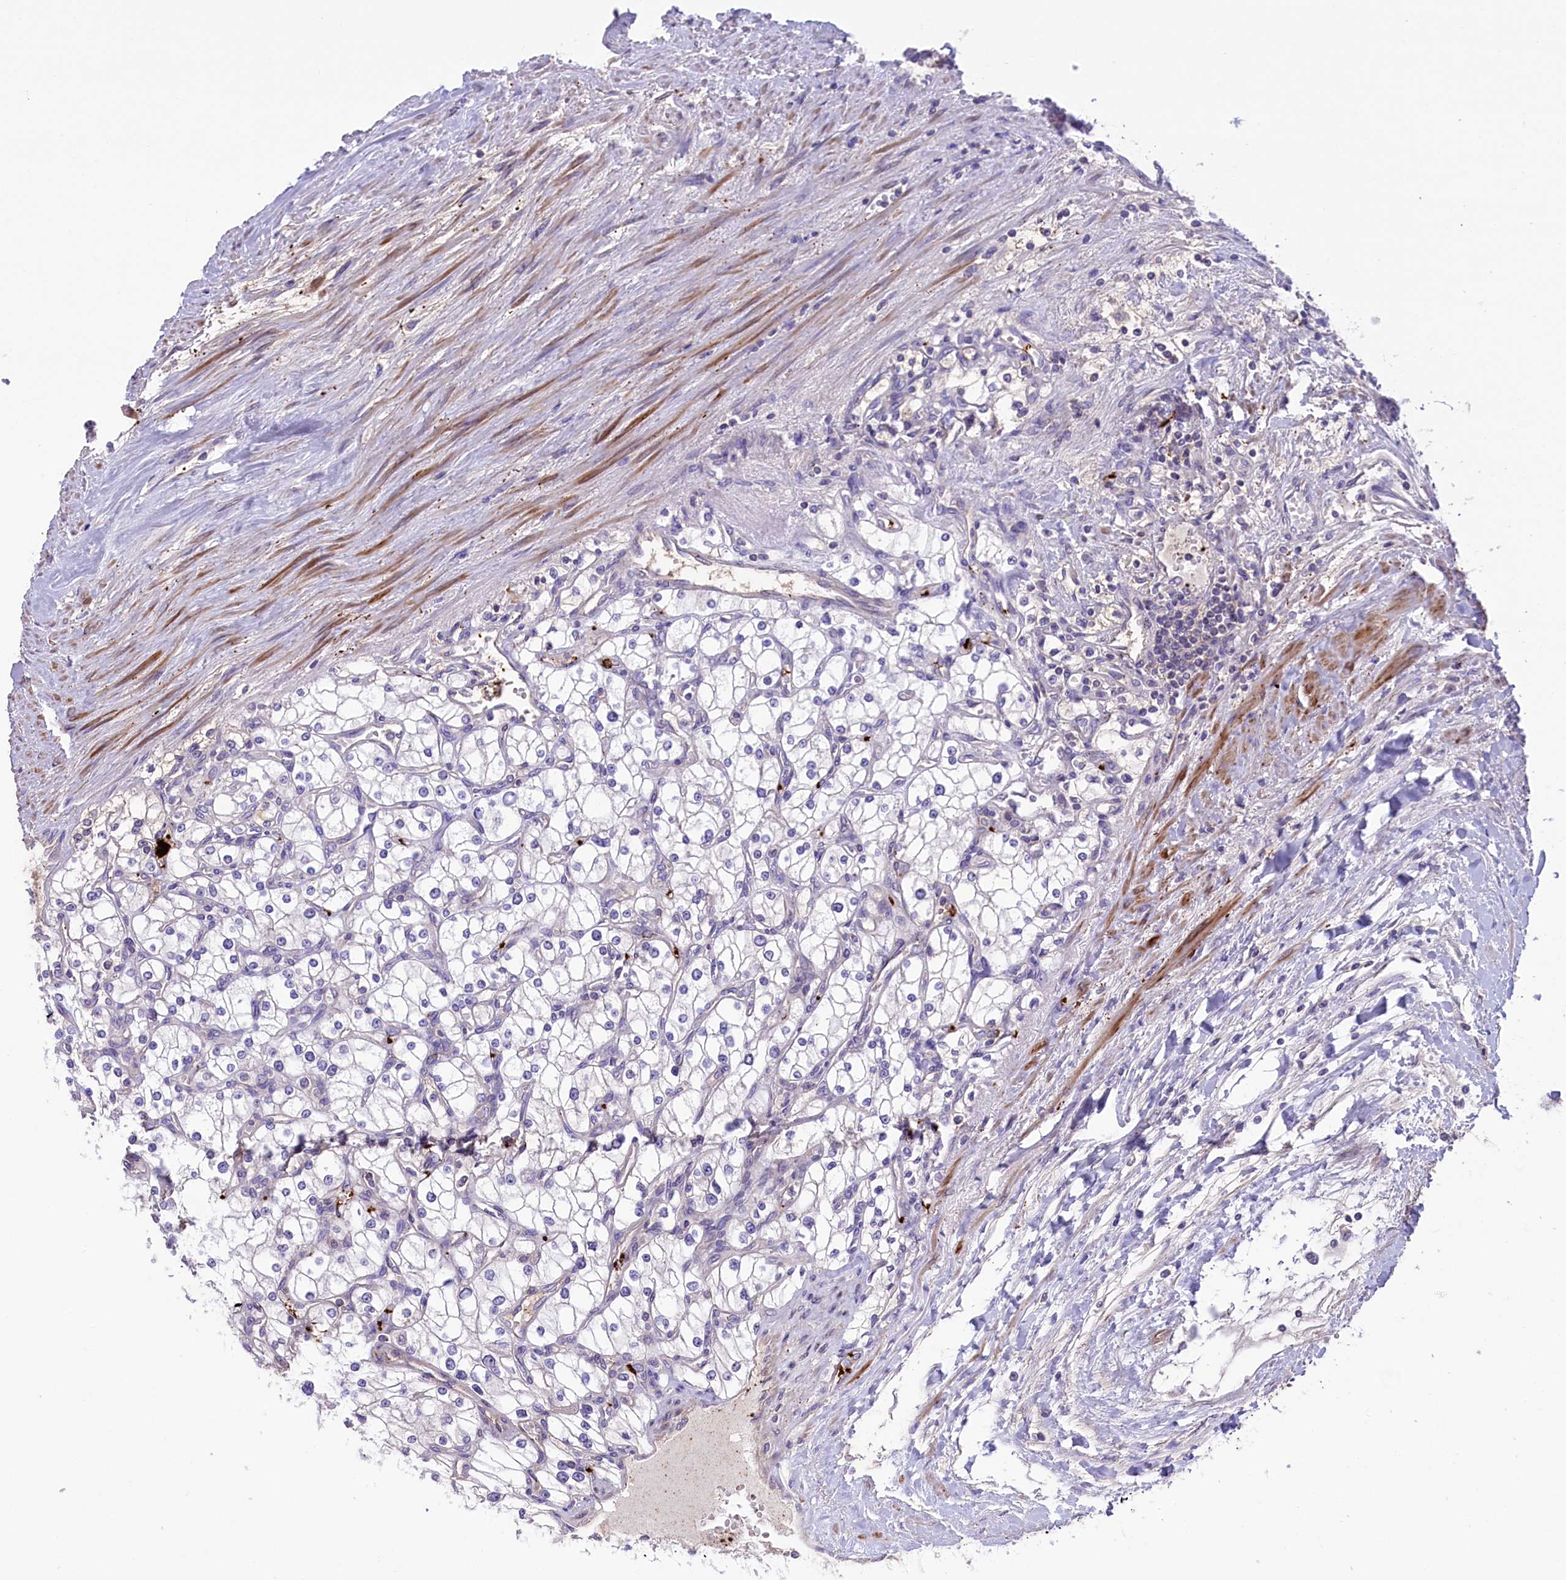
{"staining": {"intensity": "negative", "quantity": "none", "location": "none"}, "tissue": "renal cancer", "cell_type": "Tumor cells", "image_type": "cancer", "snomed": [{"axis": "morphology", "description": "Adenocarcinoma, NOS"}, {"axis": "topography", "description": "Kidney"}], "caption": "There is no significant positivity in tumor cells of renal cancer (adenocarcinoma). The staining is performed using DAB (3,3'-diaminobenzidine) brown chromogen with nuclei counter-stained in using hematoxylin.", "gene": "HEATR3", "patient": {"sex": "male", "age": 80}}